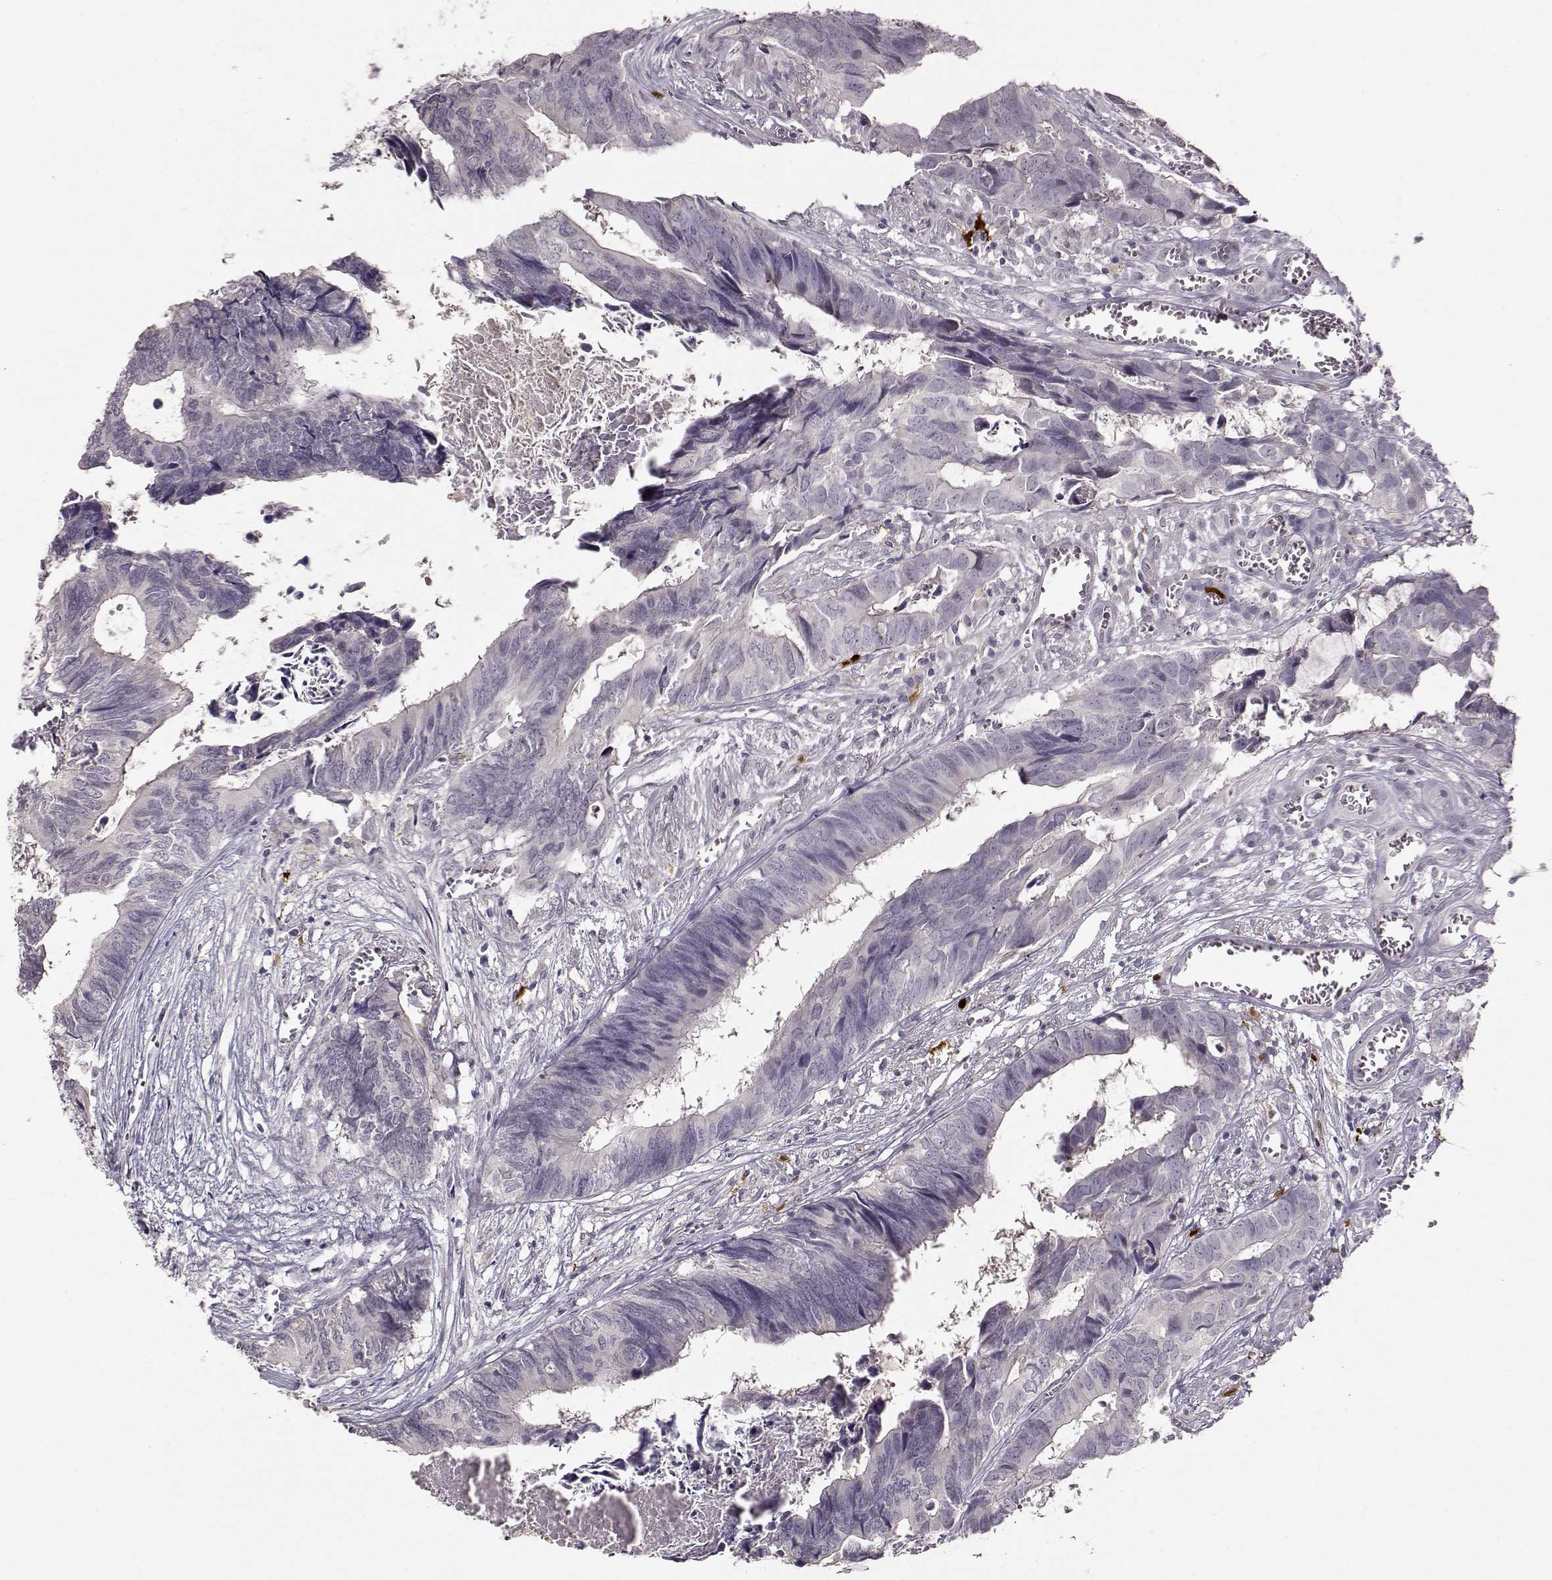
{"staining": {"intensity": "negative", "quantity": "none", "location": "none"}, "tissue": "colorectal cancer", "cell_type": "Tumor cells", "image_type": "cancer", "snomed": [{"axis": "morphology", "description": "Adenocarcinoma, NOS"}, {"axis": "topography", "description": "Colon"}], "caption": "Colorectal cancer was stained to show a protein in brown. There is no significant staining in tumor cells. (Immunohistochemistry (ihc), brightfield microscopy, high magnification).", "gene": "S100B", "patient": {"sex": "female", "age": 82}}